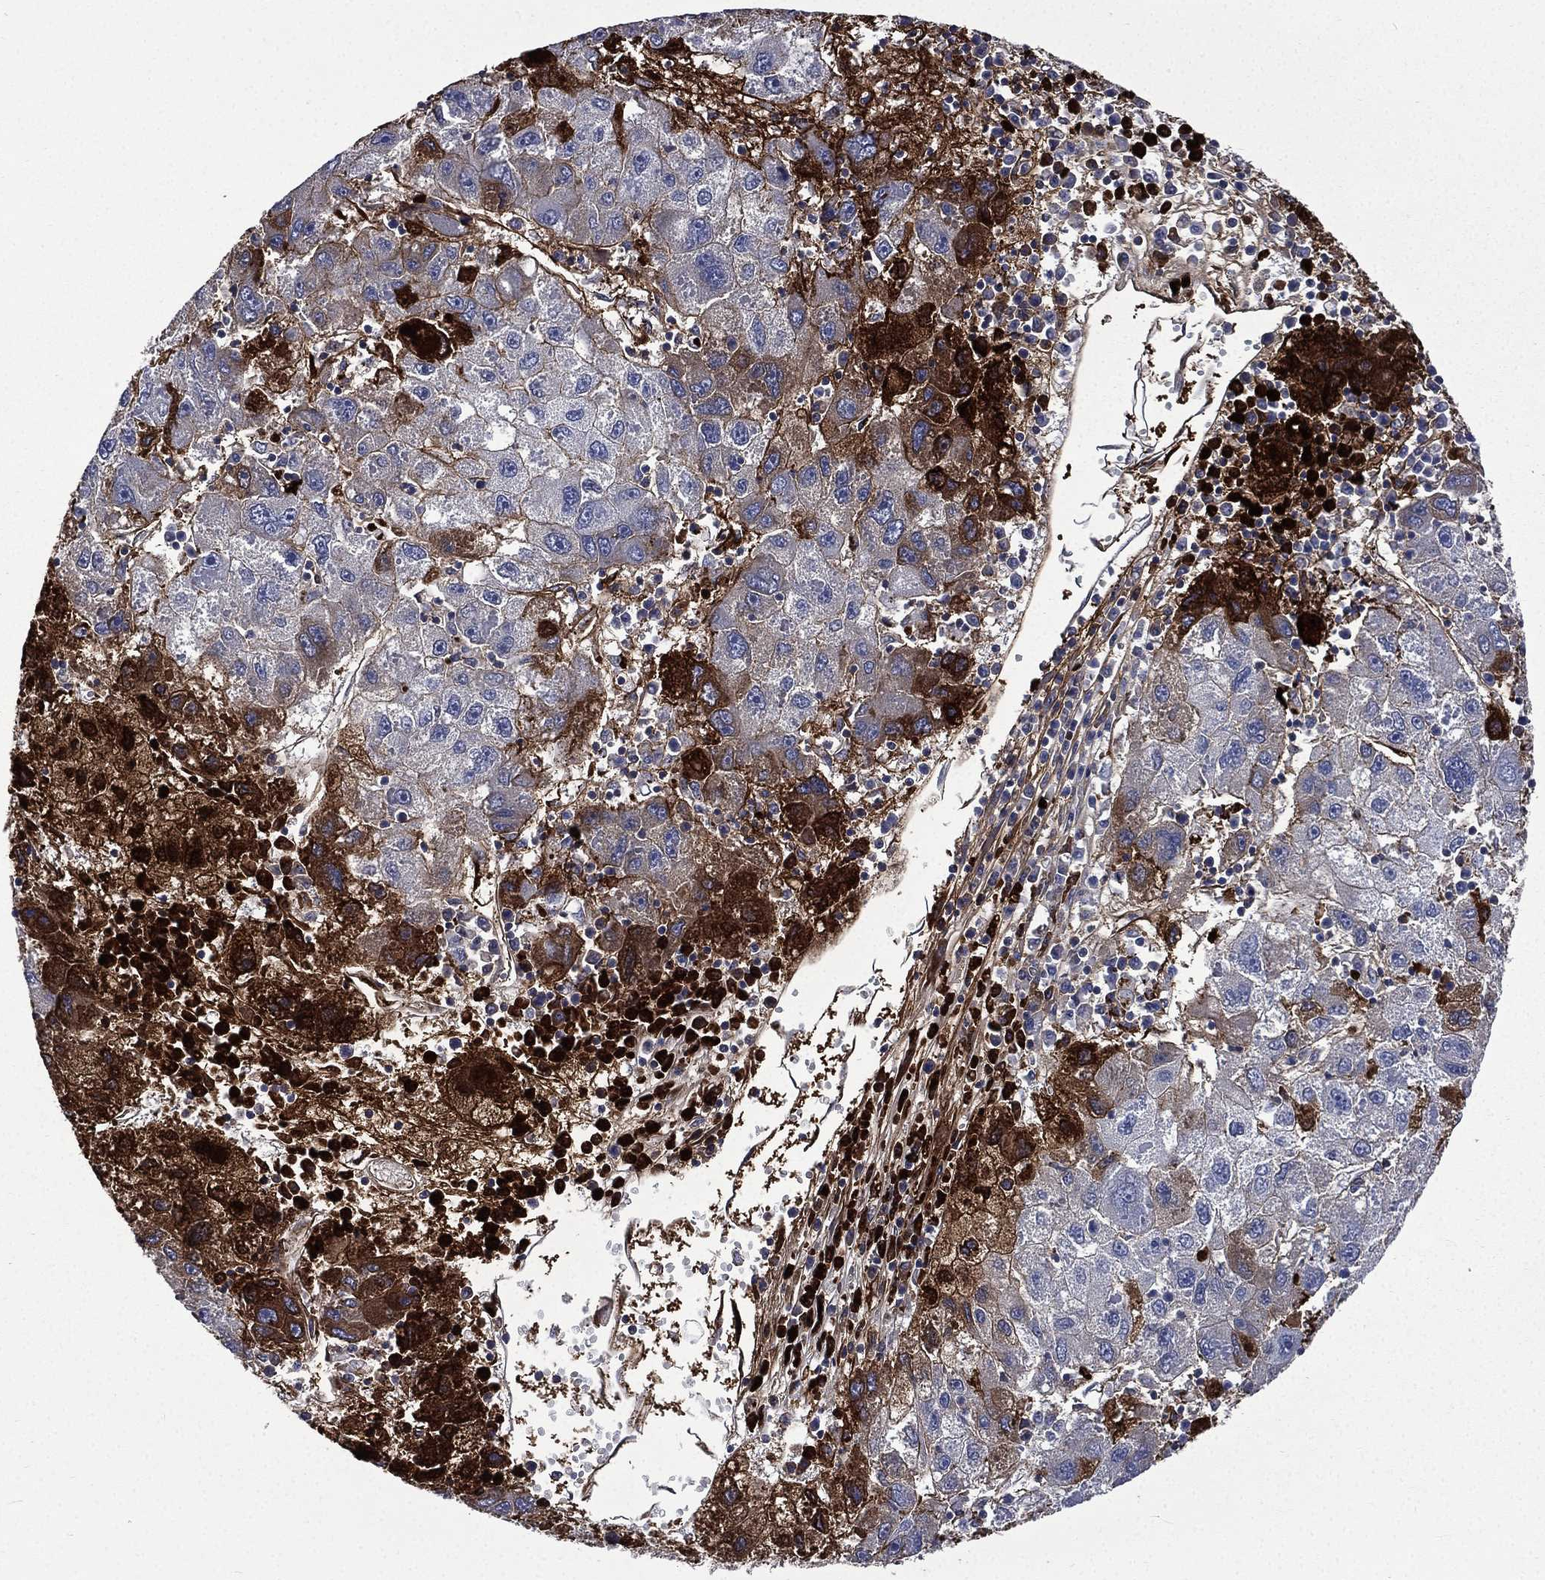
{"staining": {"intensity": "strong", "quantity": "<25%", "location": "cytoplasmic/membranous"}, "tissue": "liver cancer", "cell_type": "Tumor cells", "image_type": "cancer", "snomed": [{"axis": "morphology", "description": "Carcinoma, Hepatocellular, NOS"}, {"axis": "topography", "description": "Liver"}], "caption": "High-magnification brightfield microscopy of hepatocellular carcinoma (liver) stained with DAB (3,3'-diaminobenzidine) (brown) and counterstained with hematoxylin (blue). tumor cells exhibit strong cytoplasmic/membranous expression is identified in approximately<25% of cells. The protein of interest is shown in brown color, while the nuclei are stained blue.", "gene": "FGG", "patient": {"sex": "male", "age": 75}}